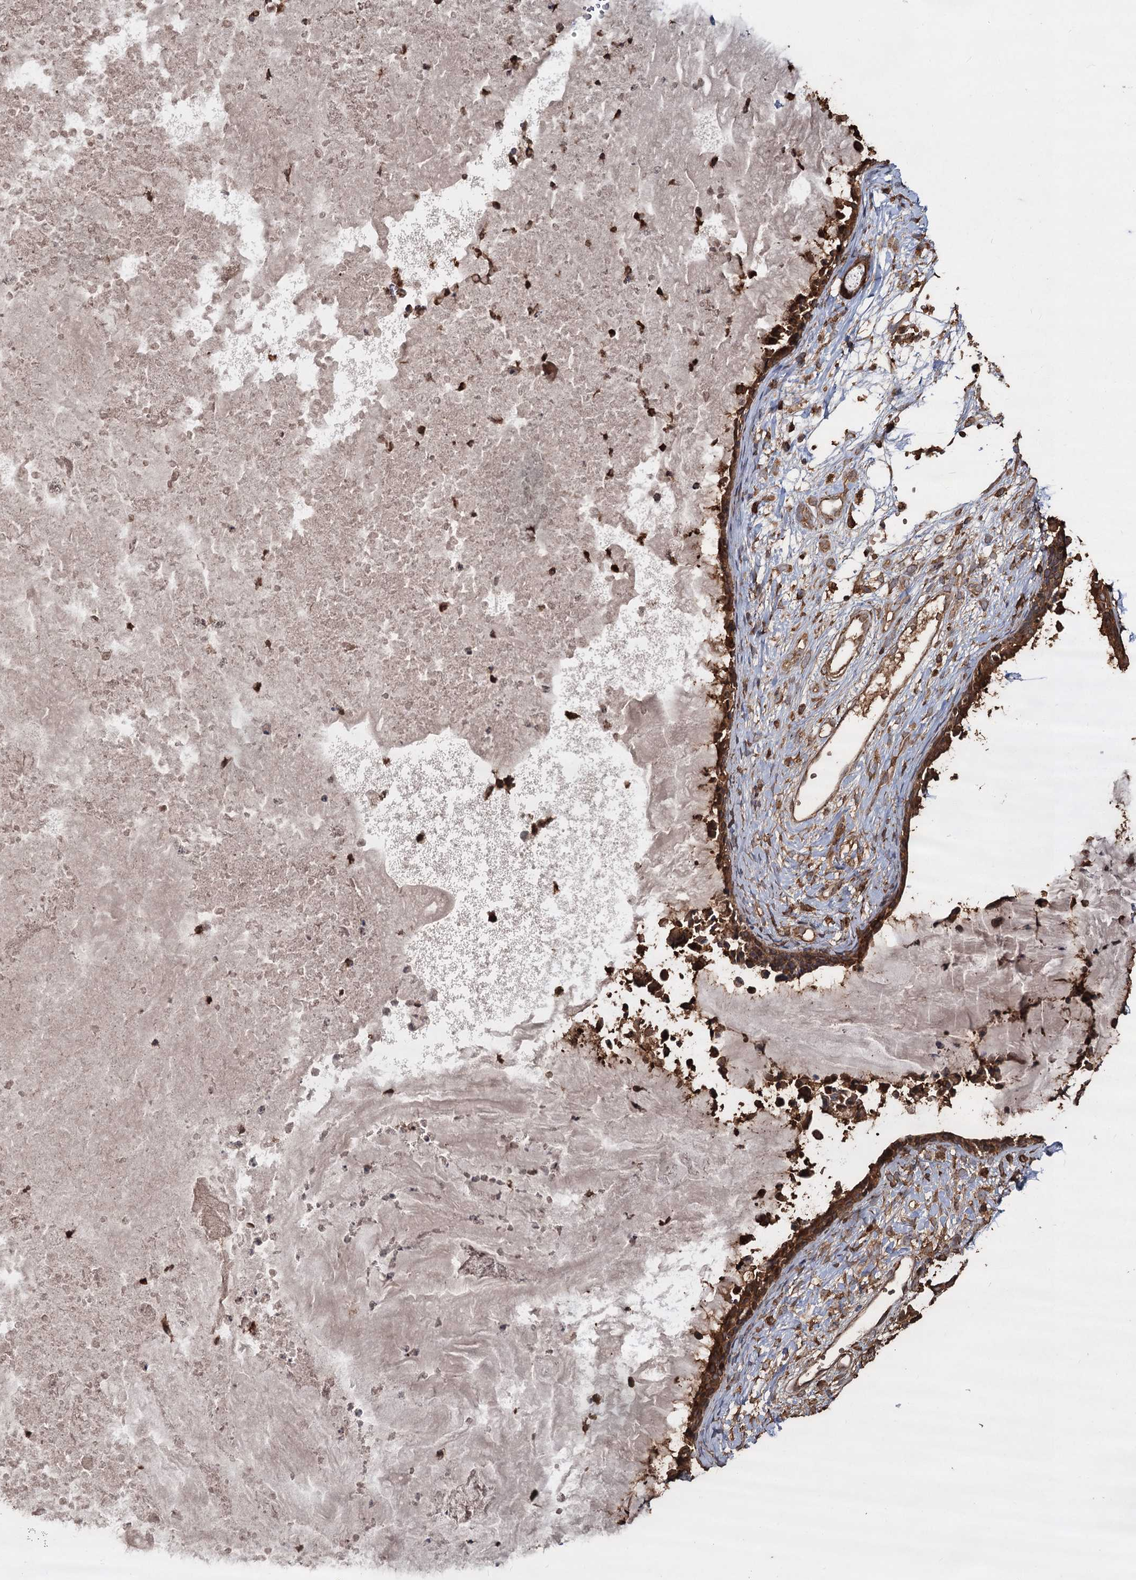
{"staining": {"intensity": "strong", "quantity": ">75%", "location": "cytoplasmic/membranous"}, "tissue": "nasopharynx", "cell_type": "Respiratory epithelial cells", "image_type": "normal", "snomed": [{"axis": "morphology", "description": "Normal tissue, NOS"}, {"axis": "topography", "description": "Nasopharynx"}], "caption": "An immunohistochemistry (IHC) image of benign tissue is shown. Protein staining in brown highlights strong cytoplasmic/membranous positivity in nasopharynx within respiratory epithelial cells. (Stains: DAB in brown, nuclei in blue, Microscopy: brightfield microscopy at high magnification).", "gene": "PIK3C2A", "patient": {"sex": "male", "age": 22}}